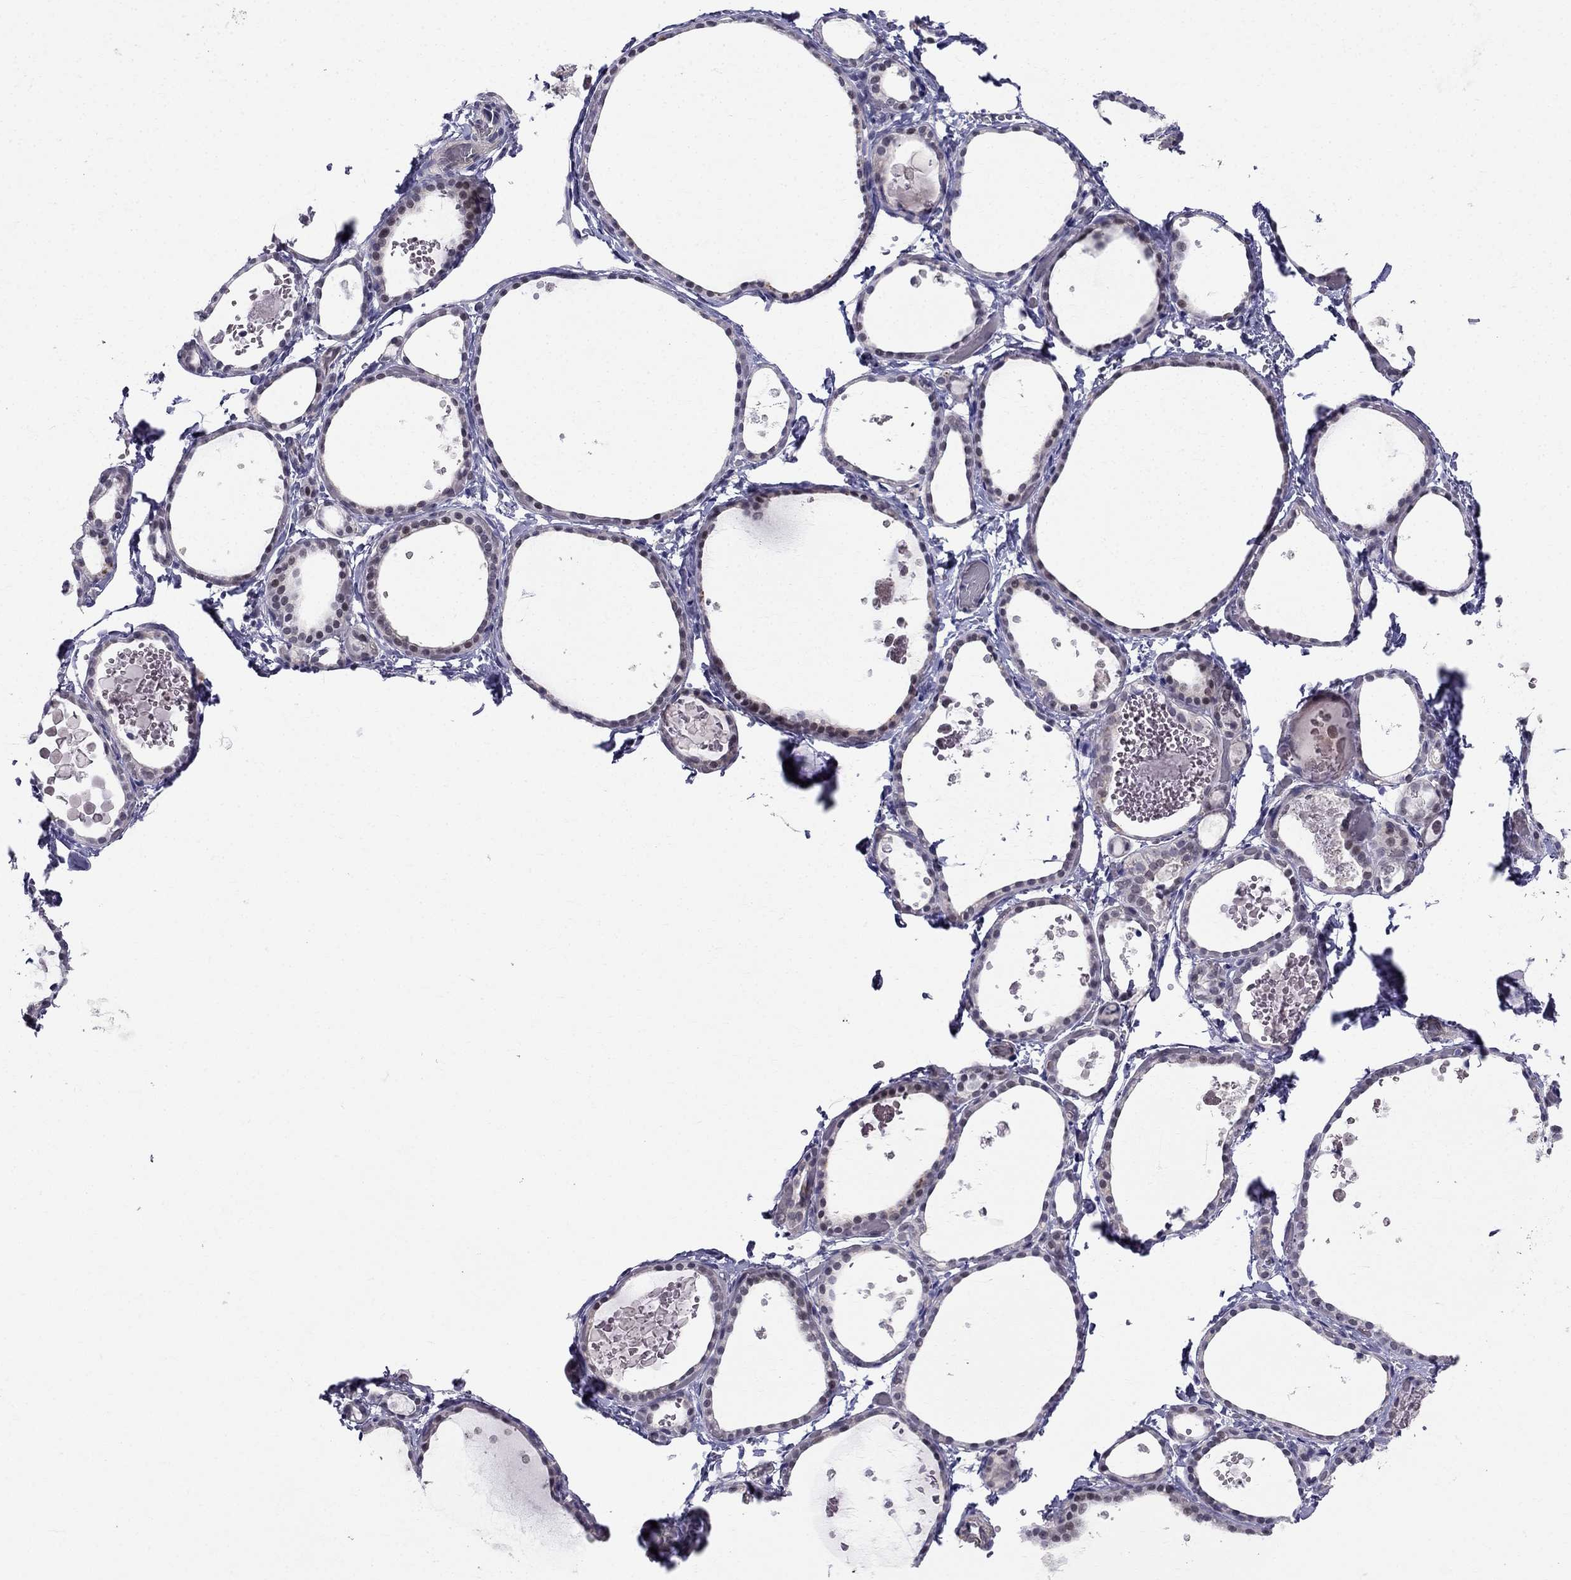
{"staining": {"intensity": "negative", "quantity": "none", "location": "none"}, "tissue": "thyroid gland", "cell_type": "Glandular cells", "image_type": "normal", "snomed": [{"axis": "morphology", "description": "Normal tissue, NOS"}, {"axis": "topography", "description": "Thyroid gland"}], "caption": "Immunohistochemistry (IHC) photomicrograph of normal thyroid gland: thyroid gland stained with DAB demonstrates no significant protein staining in glandular cells.", "gene": "BAG5", "patient": {"sex": "female", "age": 56}}